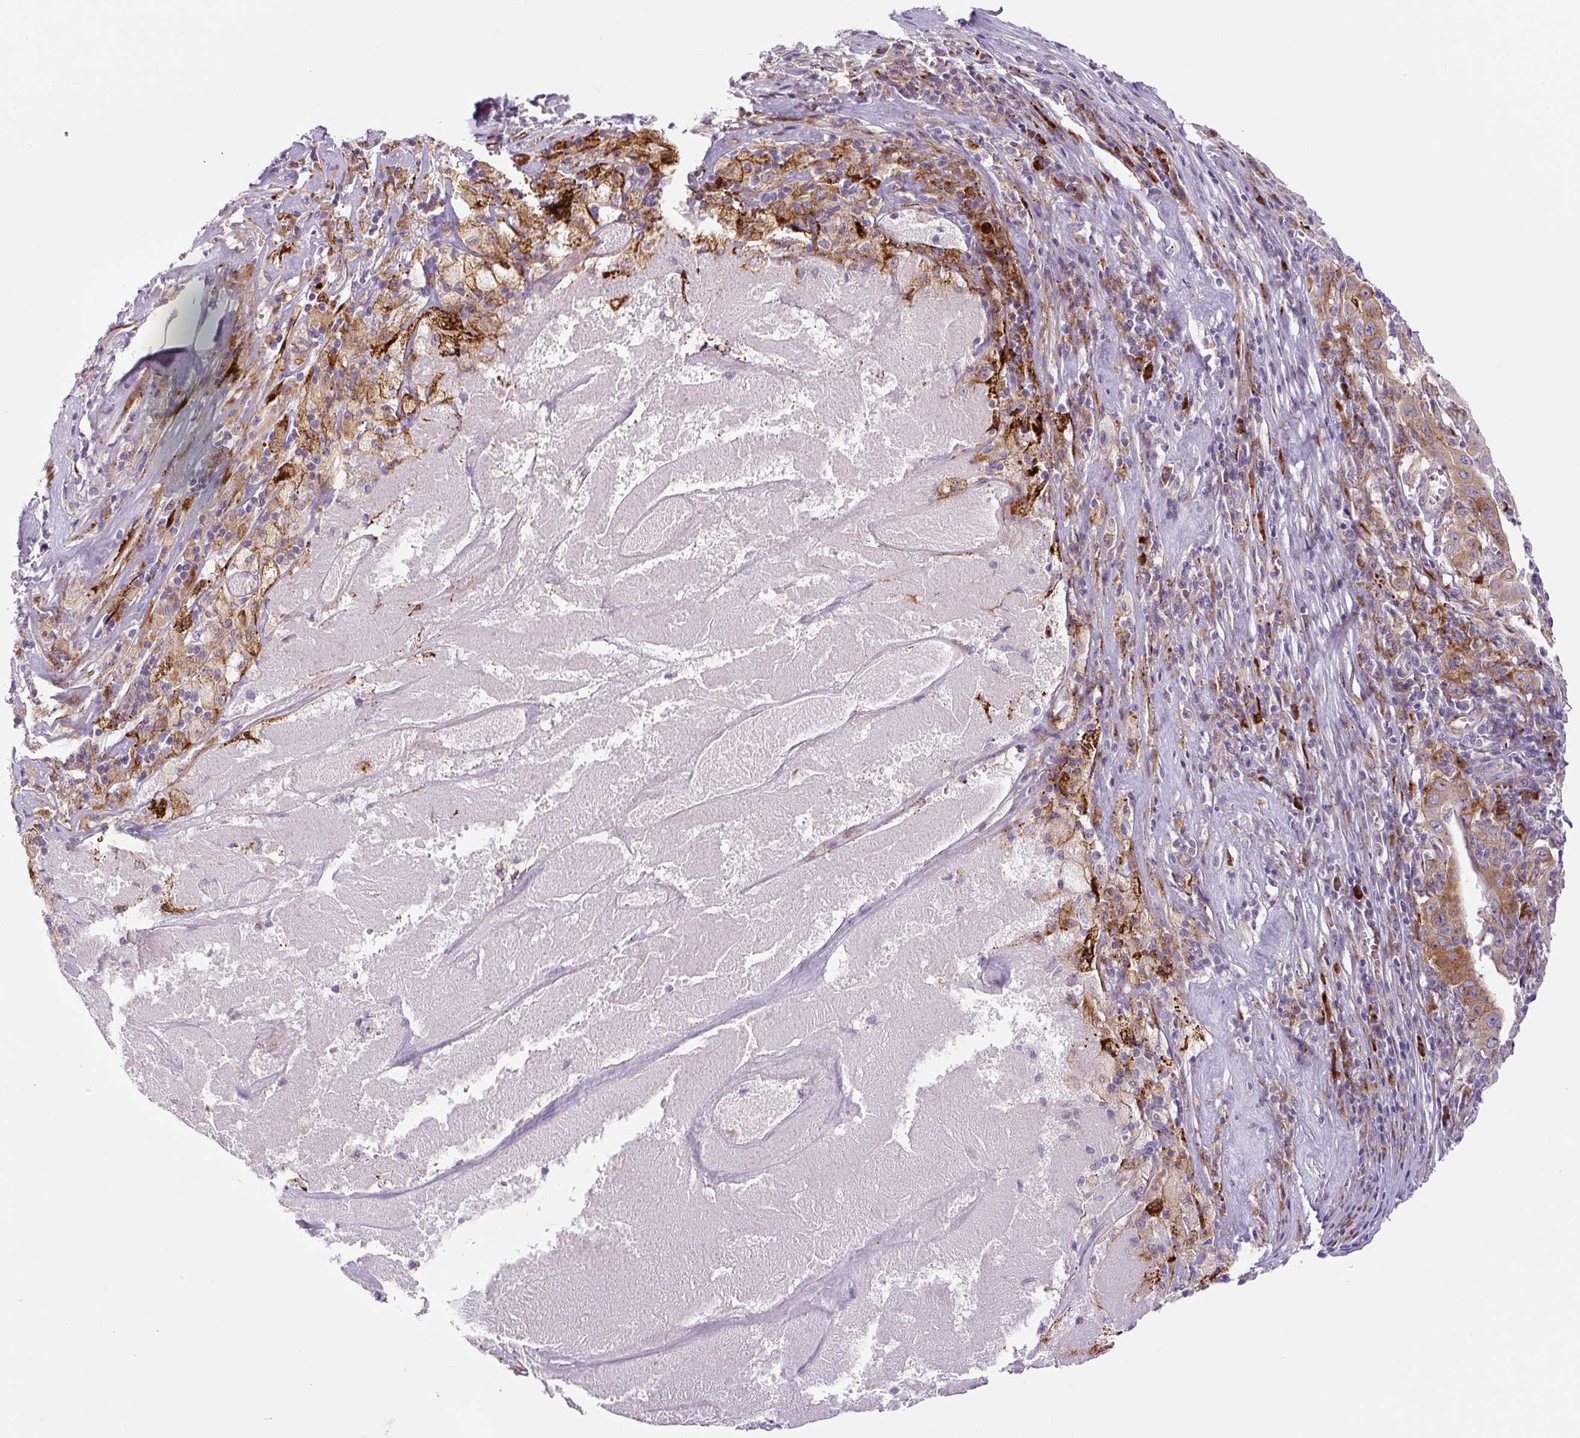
{"staining": {"intensity": "moderate", "quantity": ">75%", "location": "cytoplasmic/membranous"}, "tissue": "pancreatic cancer", "cell_type": "Tumor cells", "image_type": "cancer", "snomed": [{"axis": "morphology", "description": "Adenocarcinoma, NOS"}, {"axis": "topography", "description": "Pancreas"}], "caption": "A histopathology image showing moderate cytoplasmic/membranous staining in about >75% of tumor cells in pancreatic cancer, as visualized by brown immunohistochemical staining.", "gene": "DISP3", "patient": {"sex": "male", "age": 63}}